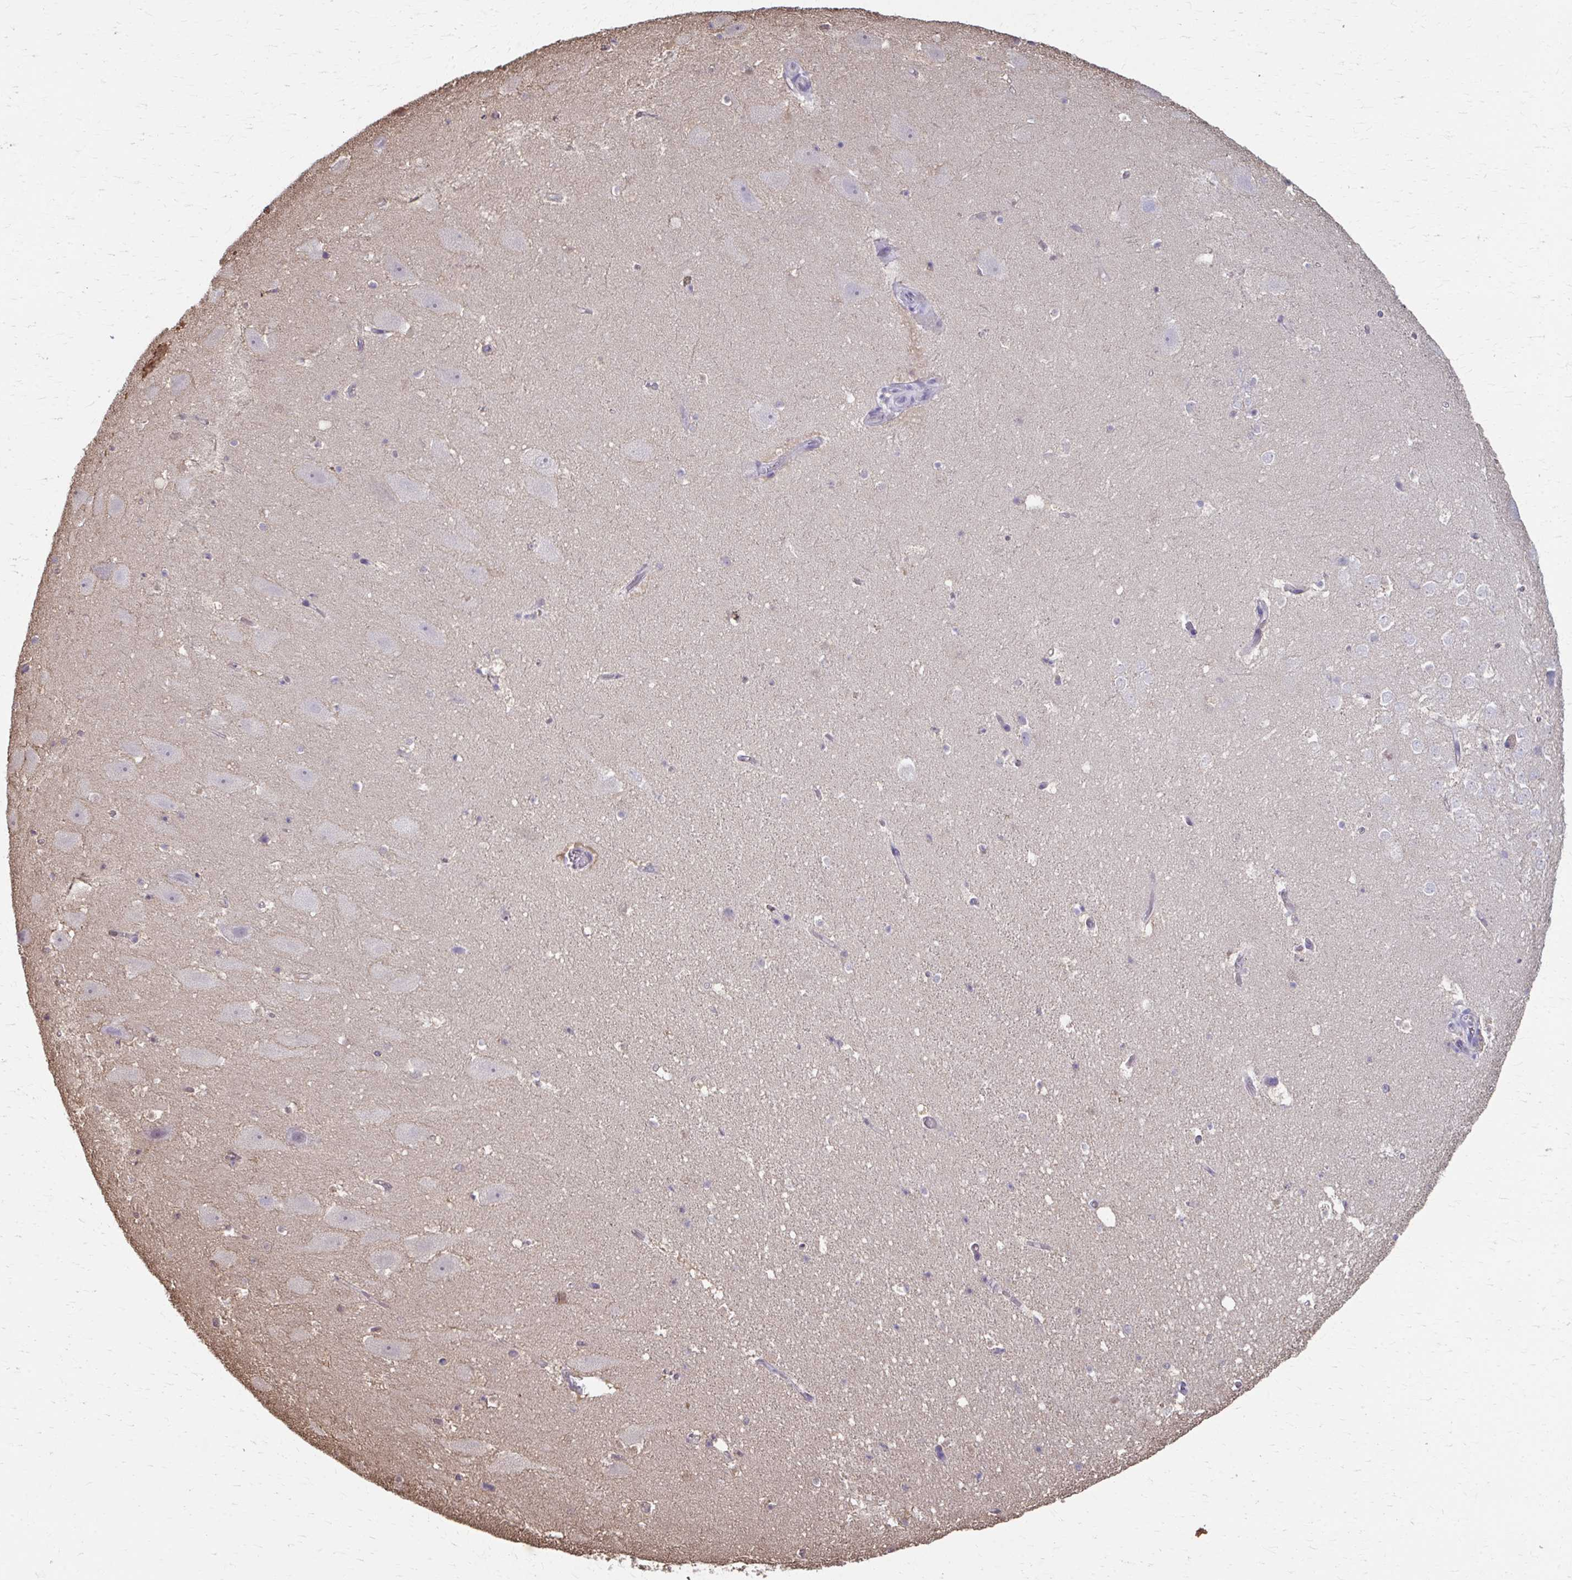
{"staining": {"intensity": "weak", "quantity": "<25%", "location": "cytoplasmic/membranous"}, "tissue": "hippocampus", "cell_type": "Glial cells", "image_type": "normal", "snomed": [{"axis": "morphology", "description": "Normal tissue, NOS"}, {"axis": "topography", "description": "Hippocampus"}], "caption": "This is a image of immunohistochemistry staining of benign hippocampus, which shows no staining in glial cells.", "gene": "ING4", "patient": {"sex": "female", "age": 42}}